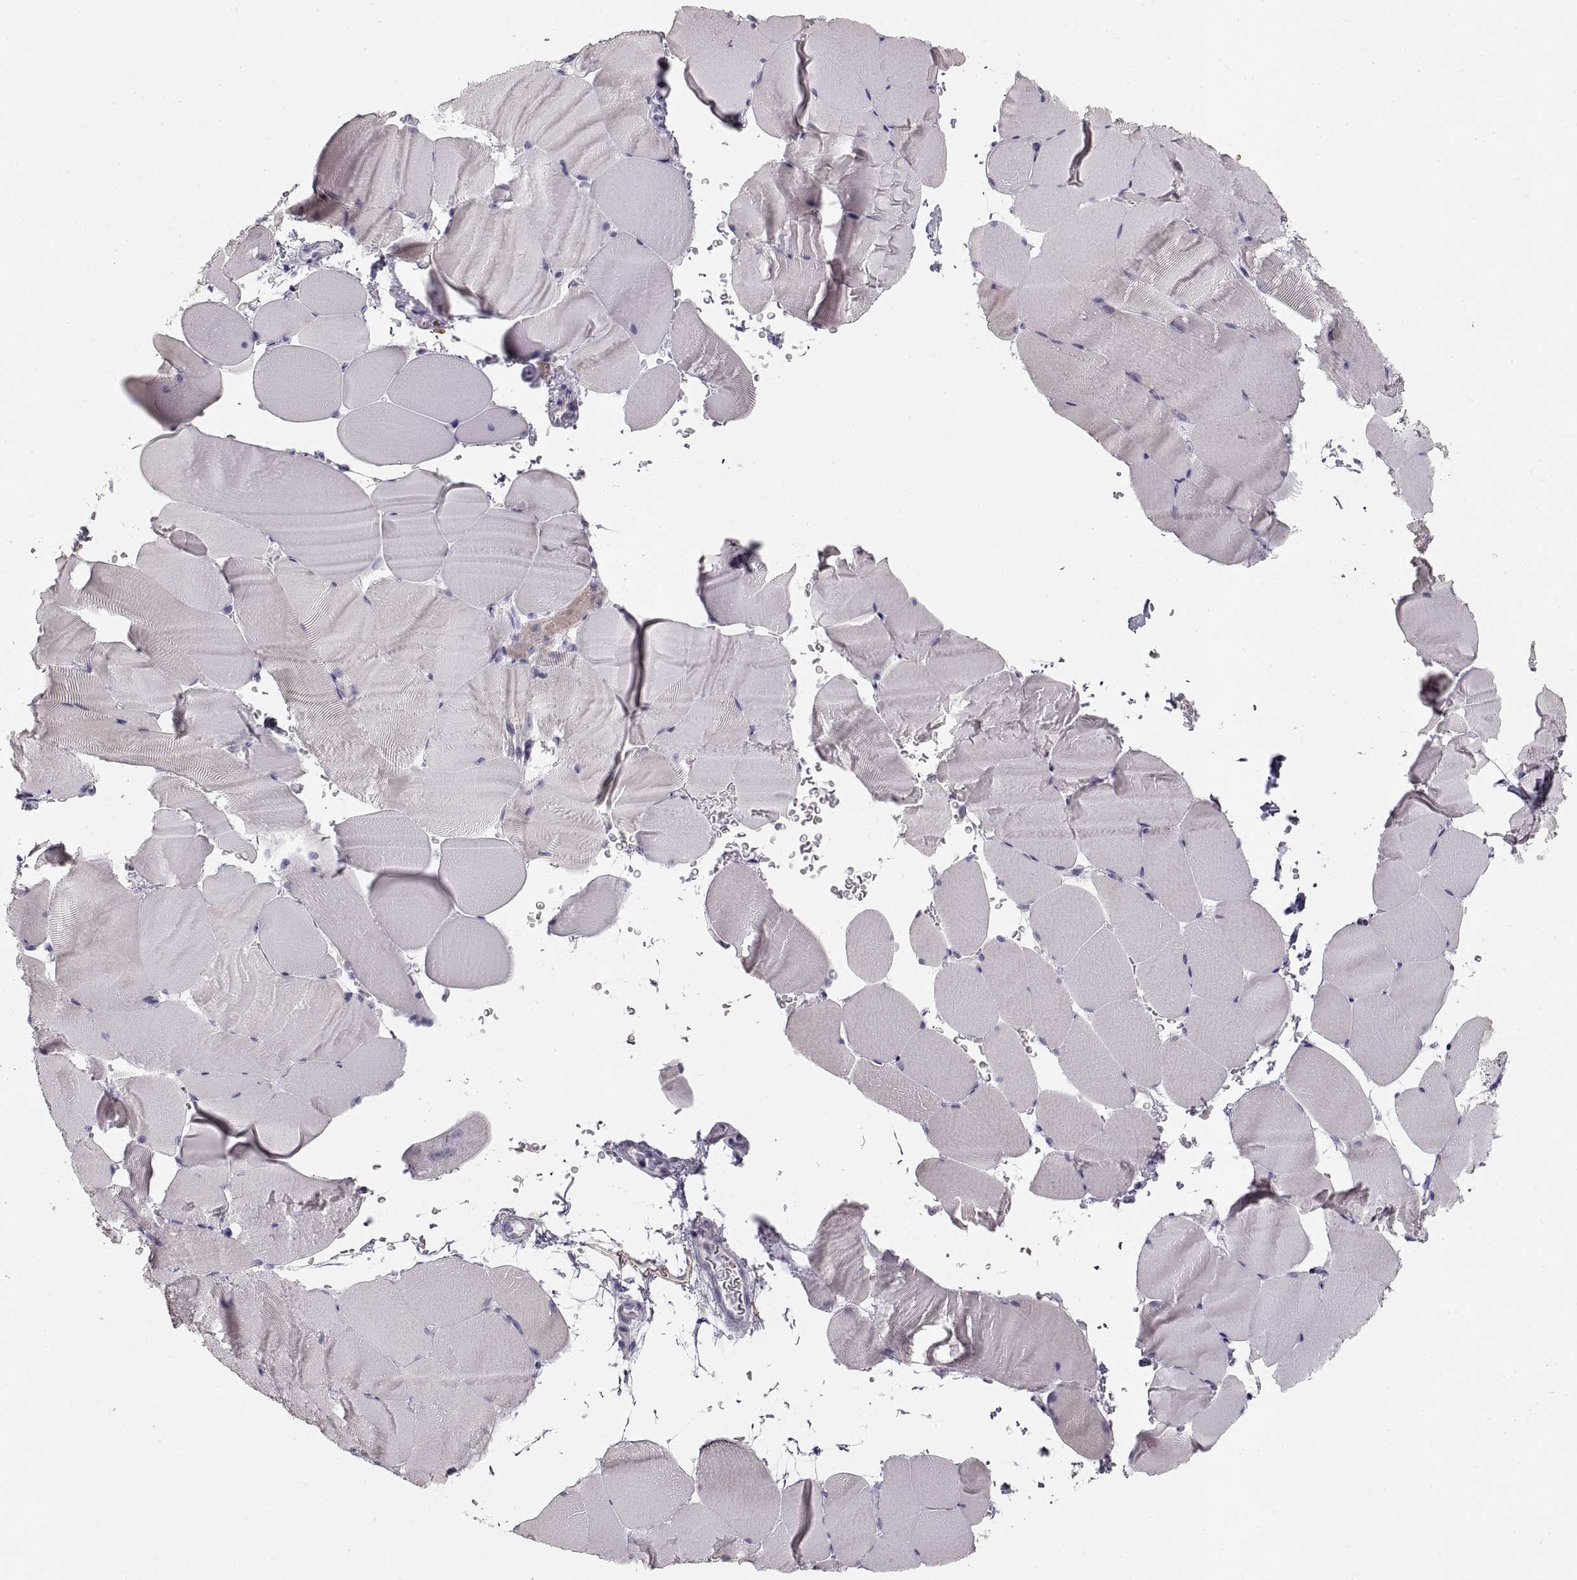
{"staining": {"intensity": "negative", "quantity": "none", "location": "none"}, "tissue": "skeletal muscle", "cell_type": "Myocytes", "image_type": "normal", "snomed": [{"axis": "morphology", "description": "Normal tissue, NOS"}, {"axis": "topography", "description": "Skeletal muscle"}], "caption": "This is a photomicrograph of immunohistochemistry (IHC) staining of normal skeletal muscle, which shows no positivity in myocytes.", "gene": "ZP3", "patient": {"sex": "female", "age": 37}}